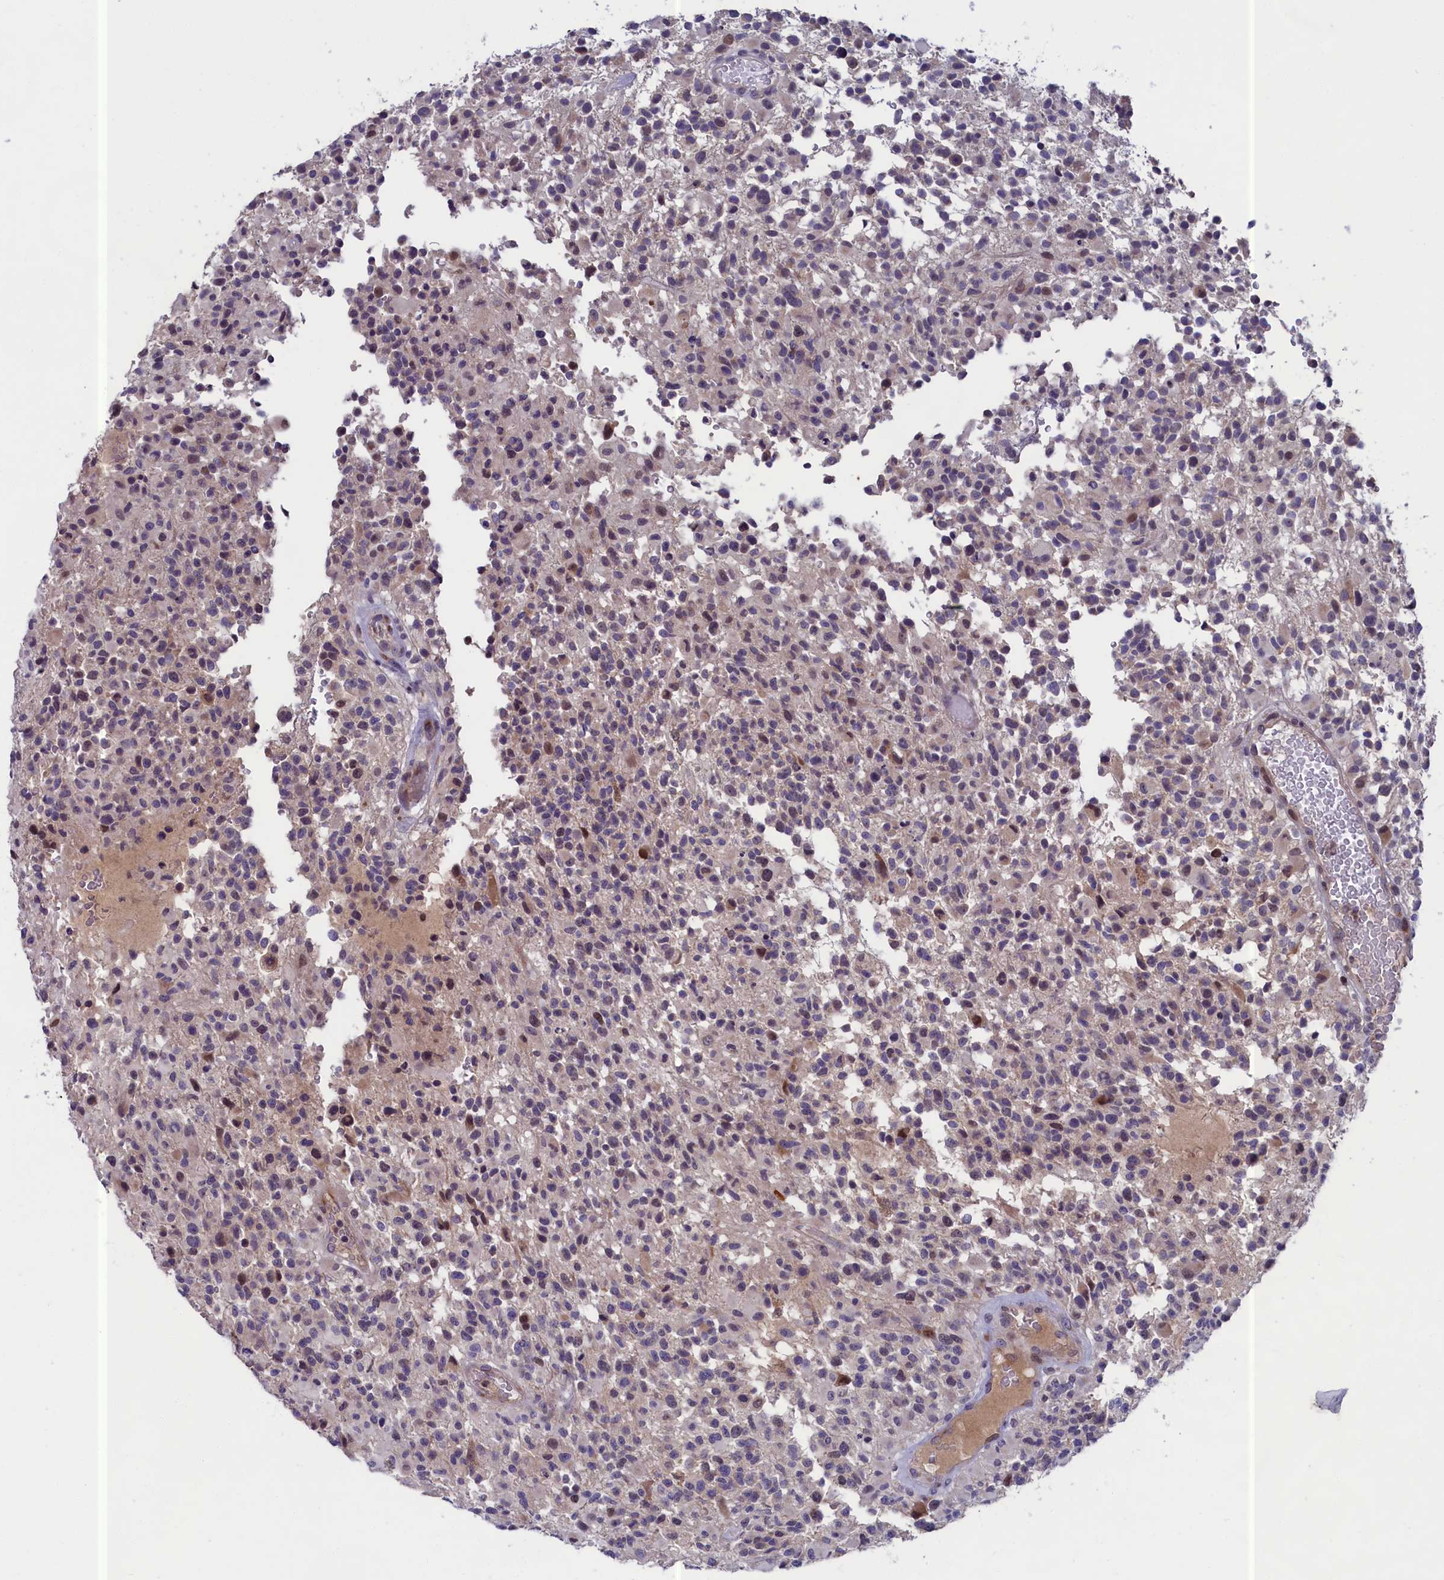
{"staining": {"intensity": "negative", "quantity": "none", "location": "none"}, "tissue": "glioma", "cell_type": "Tumor cells", "image_type": "cancer", "snomed": [{"axis": "morphology", "description": "Glioma, malignant, High grade"}, {"axis": "morphology", "description": "Glioblastoma, NOS"}, {"axis": "topography", "description": "Brain"}], "caption": "This micrograph is of glioma stained with IHC to label a protein in brown with the nuclei are counter-stained blue. There is no positivity in tumor cells. The staining is performed using DAB brown chromogen with nuclei counter-stained in using hematoxylin.", "gene": "LIG1", "patient": {"sex": "male", "age": 60}}